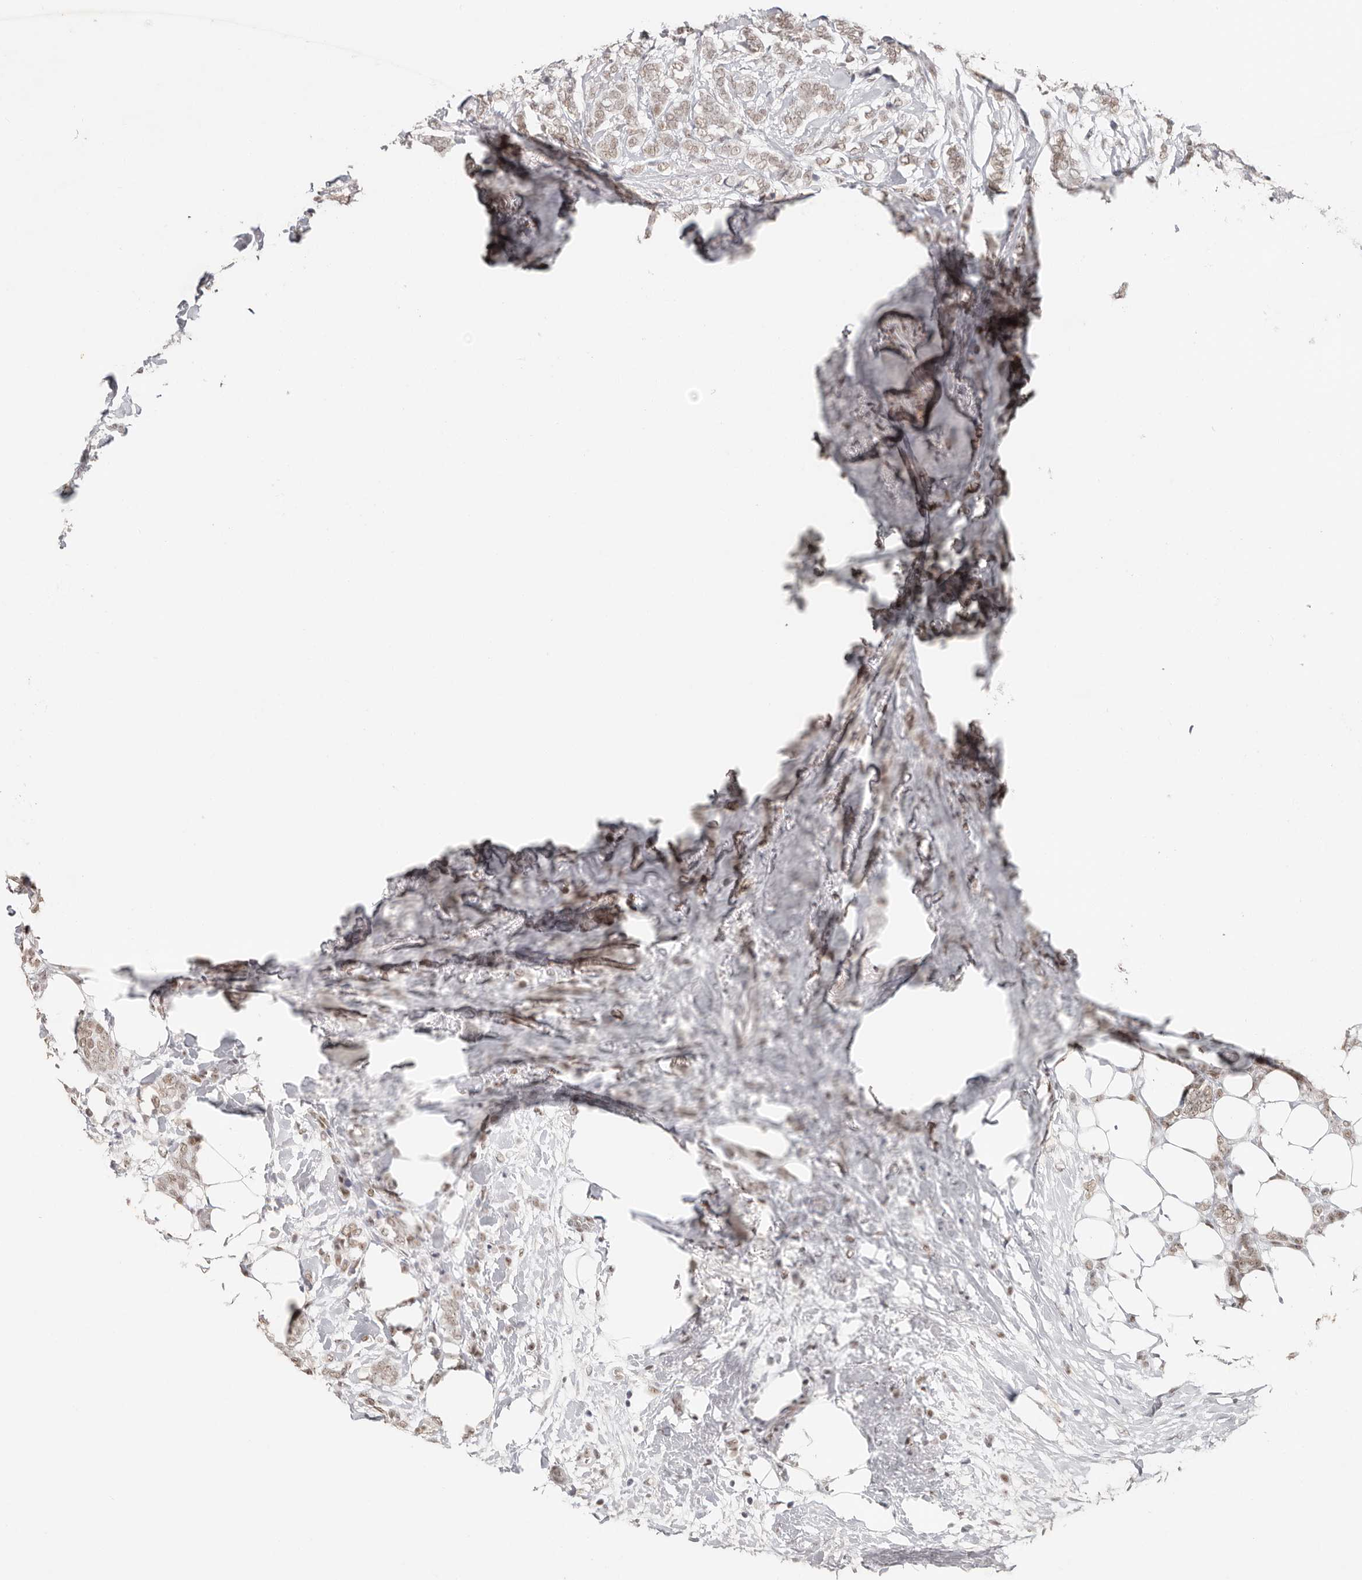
{"staining": {"intensity": "weak", "quantity": ">75%", "location": "nuclear"}, "tissue": "breast cancer", "cell_type": "Tumor cells", "image_type": "cancer", "snomed": [{"axis": "morphology", "description": "Lobular carcinoma"}, {"axis": "topography", "description": "Breast"}], "caption": "Brown immunohistochemical staining in human breast lobular carcinoma displays weak nuclear expression in about >75% of tumor cells.", "gene": "LARP7", "patient": {"sex": "female", "age": 50}}